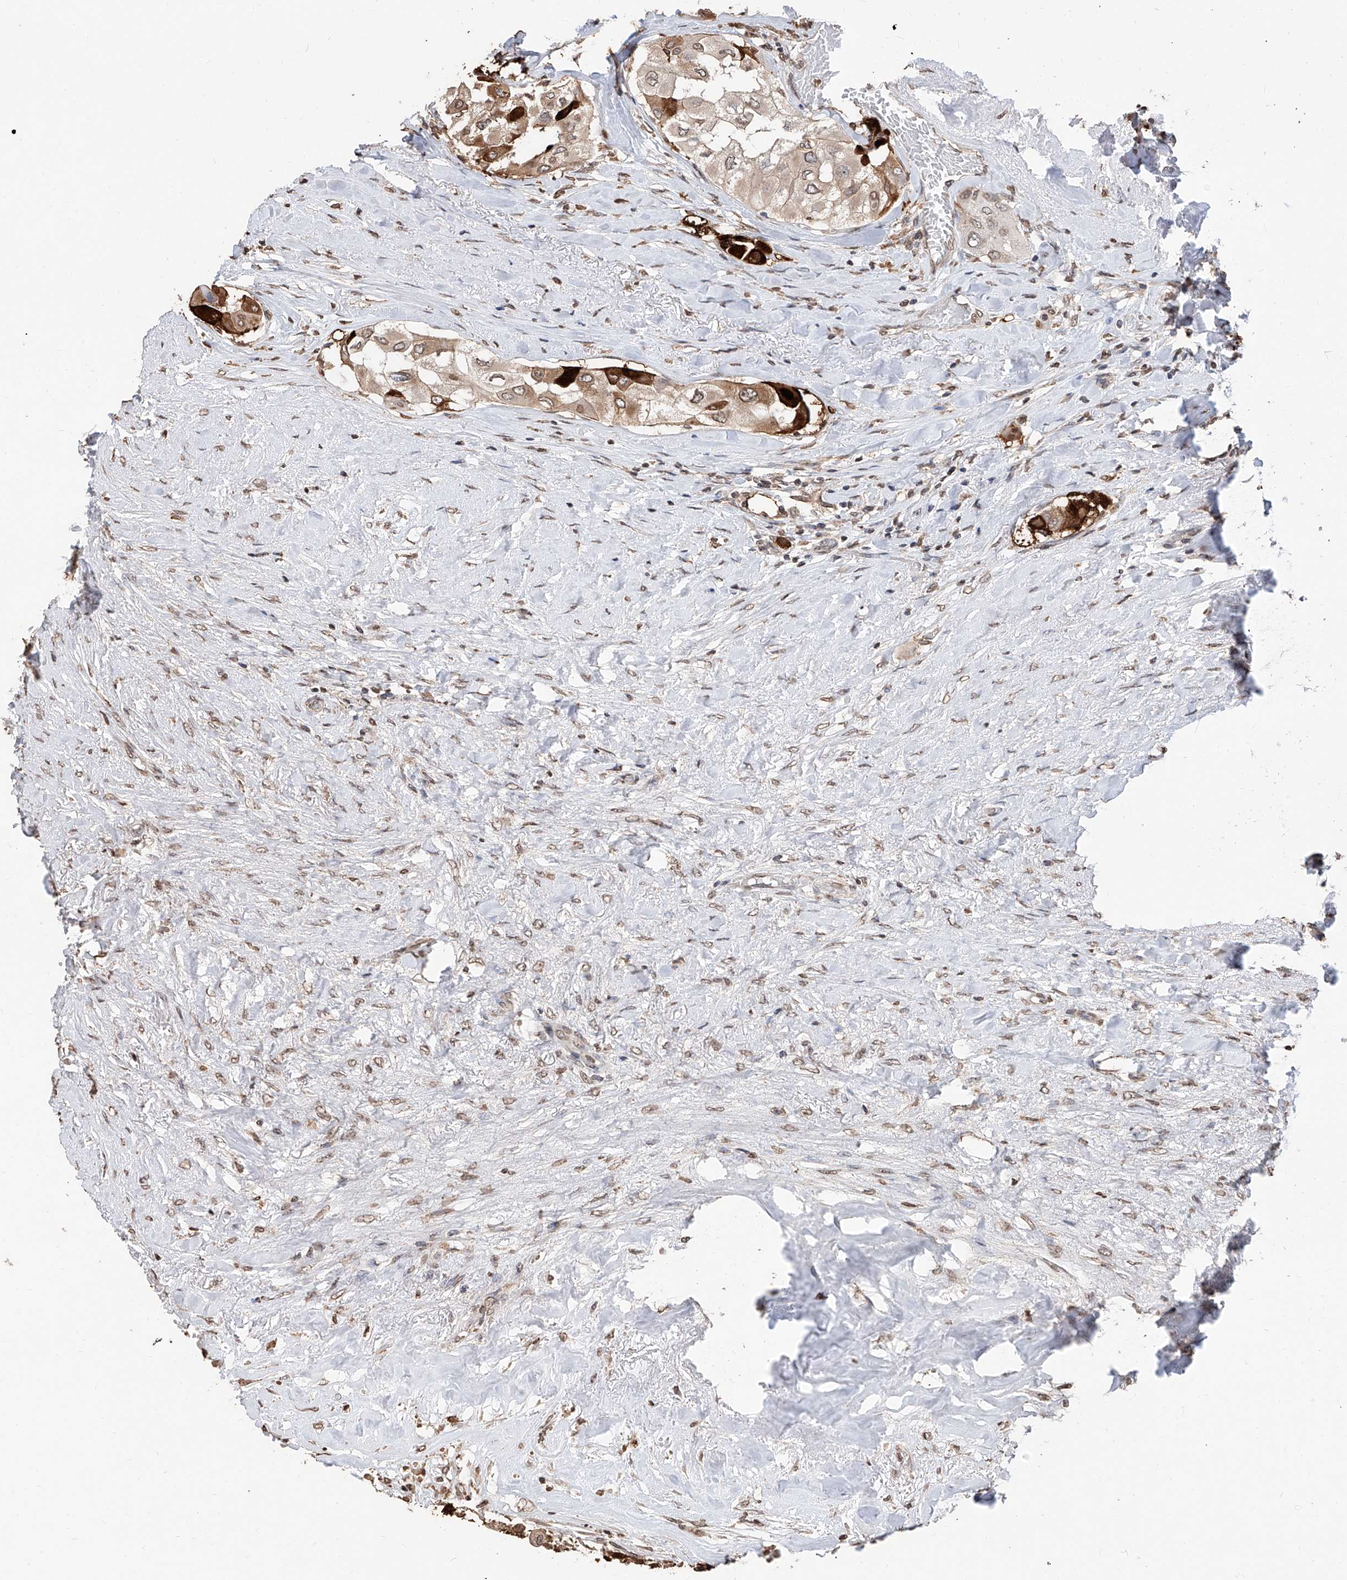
{"staining": {"intensity": "strong", "quantity": "<25%", "location": "cytoplasmic/membranous,nuclear"}, "tissue": "thyroid cancer", "cell_type": "Tumor cells", "image_type": "cancer", "snomed": [{"axis": "morphology", "description": "Papillary adenocarcinoma, NOS"}, {"axis": "topography", "description": "Thyroid gland"}], "caption": "High-power microscopy captured an immunohistochemistry (IHC) image of thyroid cancer (papillary adenocarcinoma), revealing strong cytoplasmic/membranous and nuclear positivity in approximately <25% of tumor cells.", "gene": "RP9", "patient": {"sex": "female", "age": 59}}